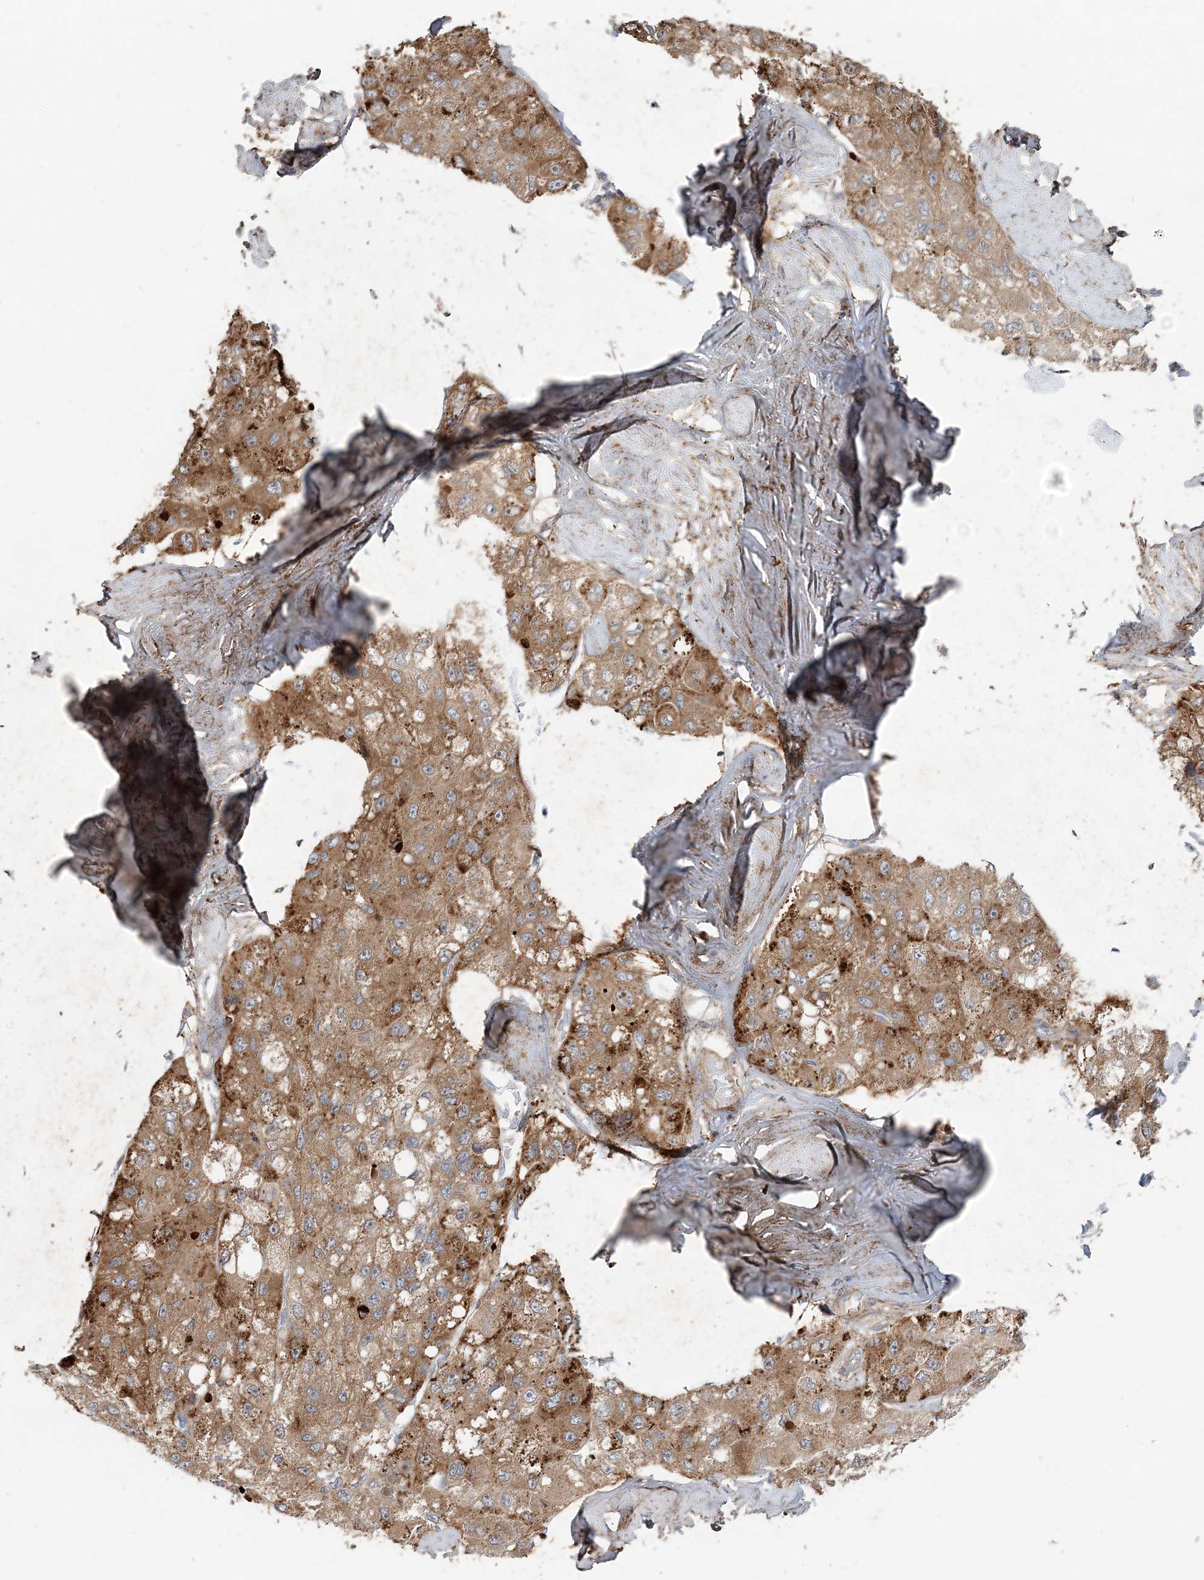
{"staining": {"intensity": "moderate", "quantity": ">75%", "location": "cytoplasmic/membranous"}, "tissue": "liver cancer", "cell_type": "Tumor cells", "image_type": "cancer", "snomed": [{"axis": "morphology", "description": "Carcinoma, Hepatocellular, NOS"}, {"axis": "topography", "description": "Liver"}], "caption": "A micrograph showing moderate cytoplasmic/membranous staining in about >75% of tumor cells in liver cancer (hepatocellular carcinoma), as visualized by brown immunohistochemical staining.", "gene": "MMUT", "patient": {"sex": "male", "age": 80}}